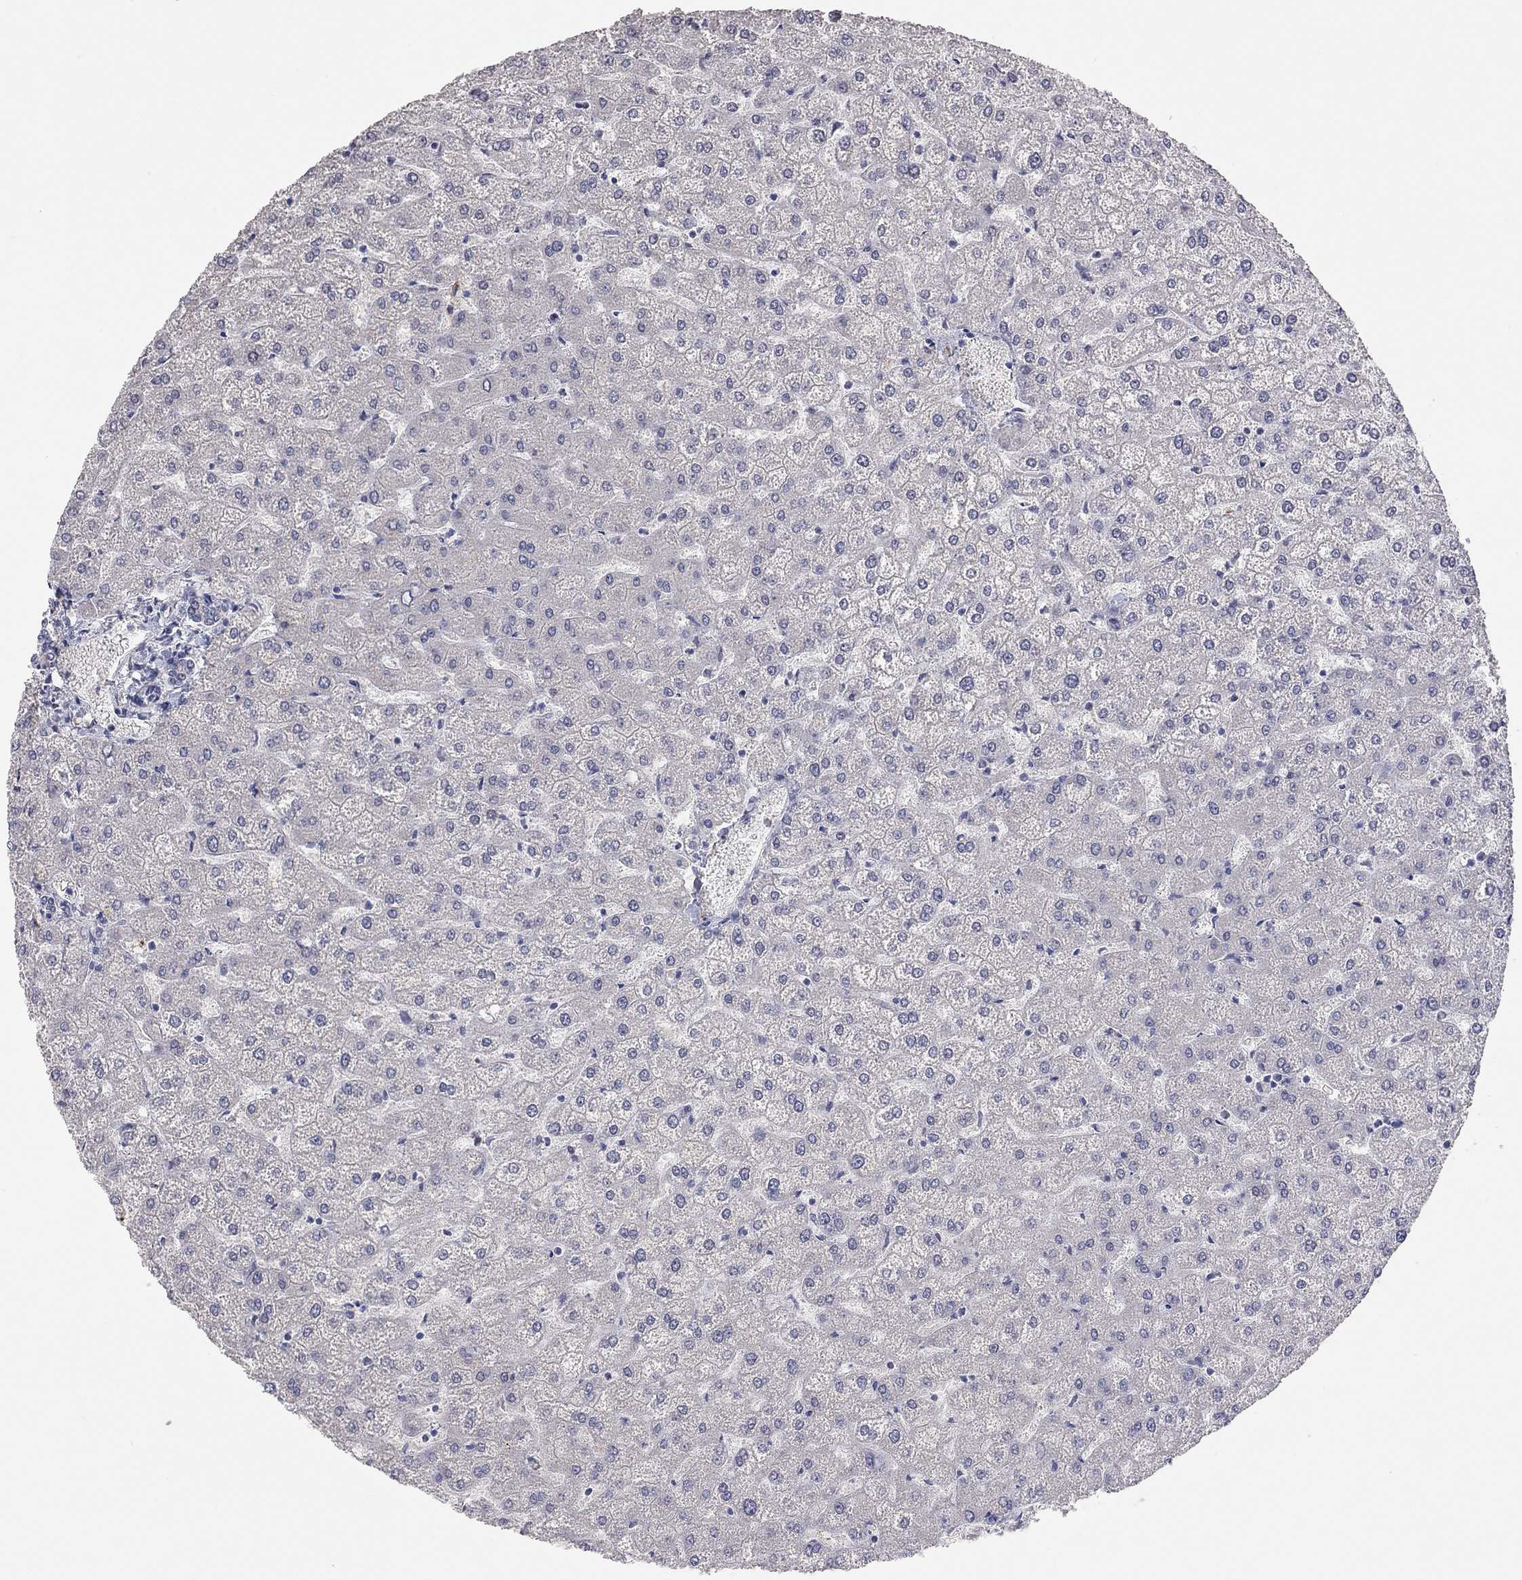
{"staining": {"intensity": "negative", "quantity": "none", "location": "none"}, "tissue": "liver", "cell_type": "Cholangiocytes", "image_type": "normal", "snomed": [{"axis": "morphology", "description": "Normal tissue, NOS"}, {"axis": "topography", "description": "Liver"}], "caption": "Photomicrograph shows no protein expression in cholangiocytes of normal liver.", "gene": "KCNB1", "patient": {"sex": "female", "age": 32}}